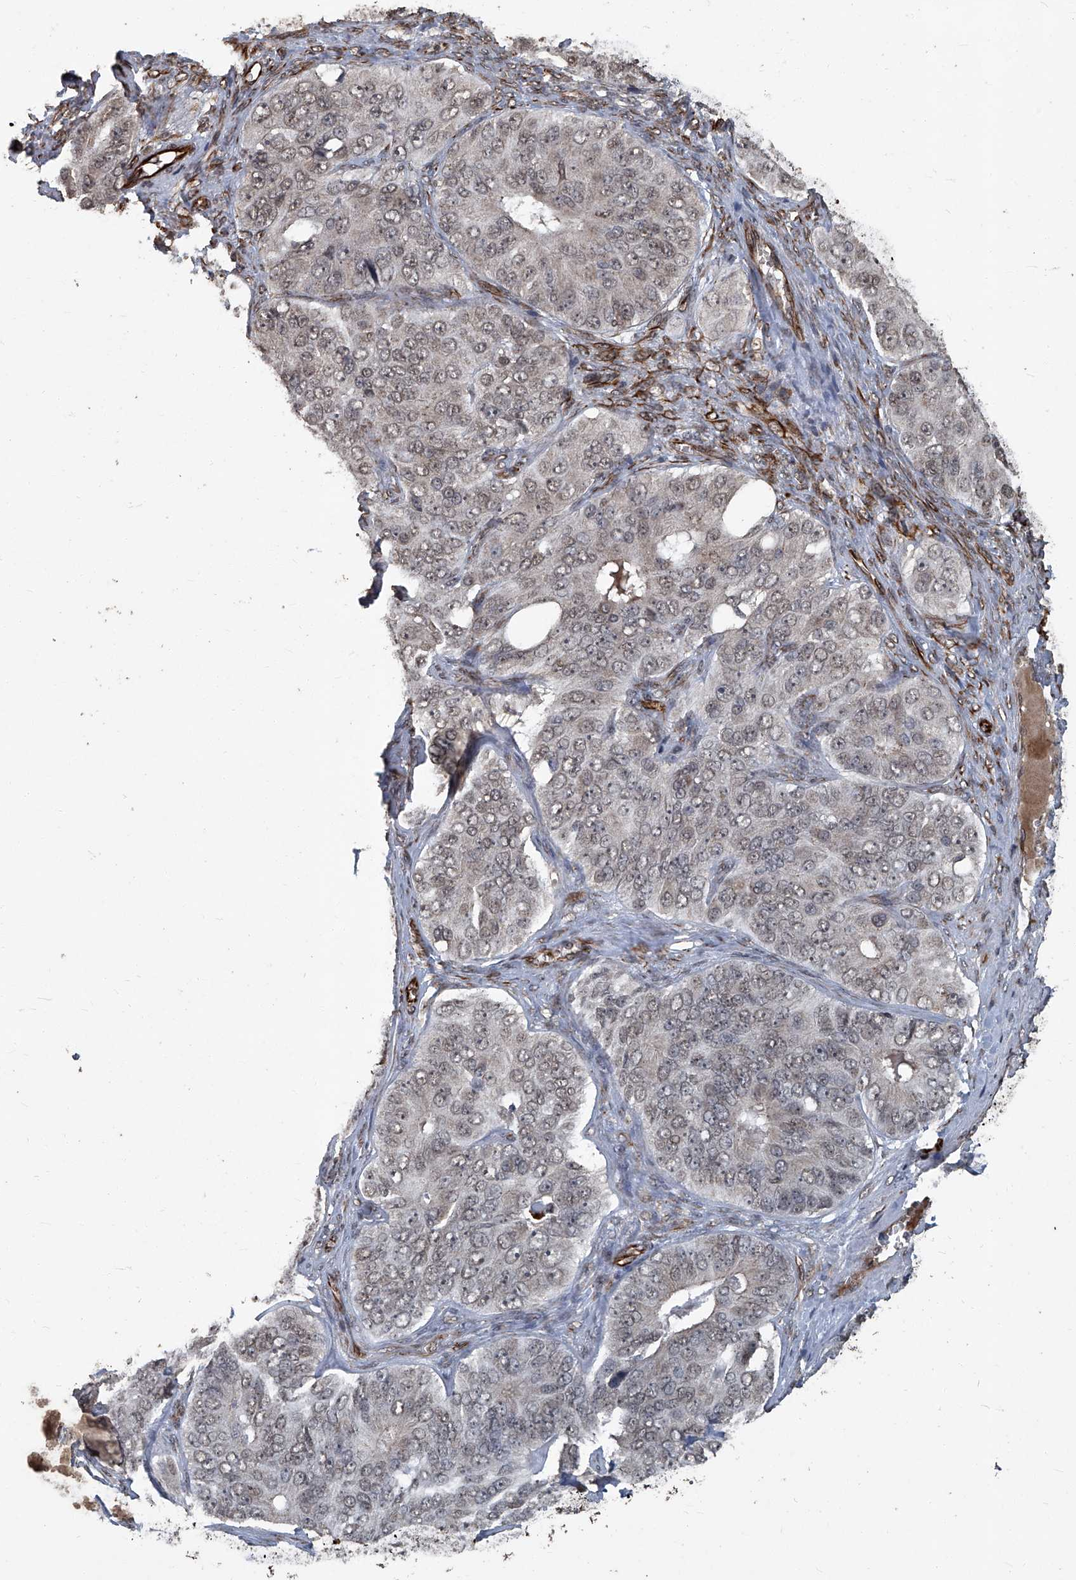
{"staining": {"intensity": "negative", "quantity": "none", "location": "none"}, "tissue": "ovarian cancer", "cell_type": "Tumor cells", "image_type": "cancer", "snomed": [{"axis": "morphology", "description": "Carcinoma, endometroid"}, {"axis": "topography", "description": "Ovary"}], "caption": "High power microscopy micrograph of an immunohistochemistry micrograph of endometroid carcinoma (ovarian), revealing no significant expression in tumor cells.", "gene": "GPR132", "patient": {"sex": "female", "age": 51}}